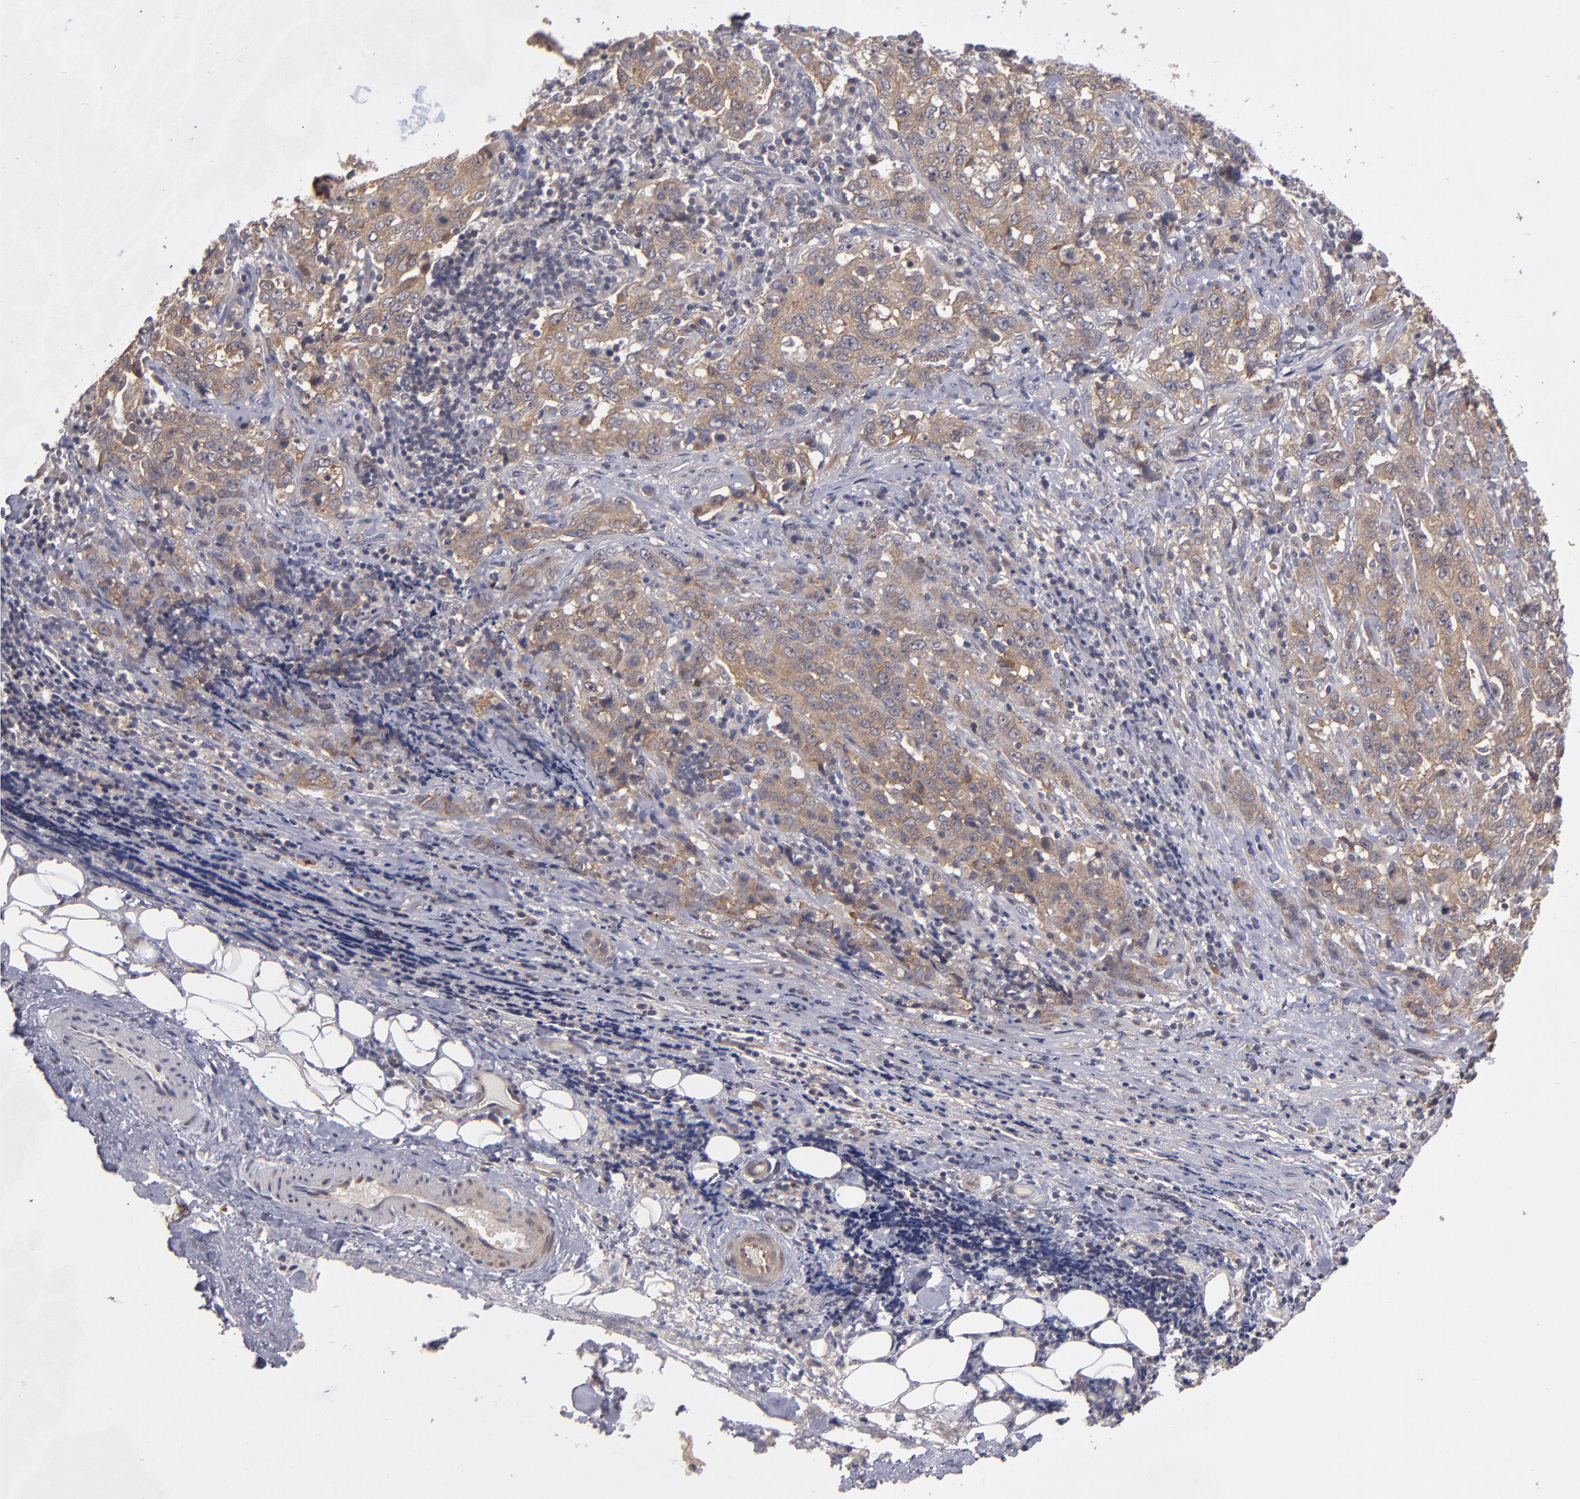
{"staining": {"intensity": "moderate", "quantity": ">75%", "location": "cytoplasmic/membranous"}, "tissue": "stomach cancer", "cell_type": "Tumor cells", "image_type": "cancer", "snomed": [{"axis": "morphology", "description": "Adenocarcinoma, NOS"}, {"axis": "topography", "description": "Stomach"}], "caption": "The micrograph exhibits a brown stain indicating the presence of a protein in the cytoplasmic/membranous of tumor cells in stomach cancer.", "gene": "CTSO", "patient": {"sex": "male", "age": 48}}